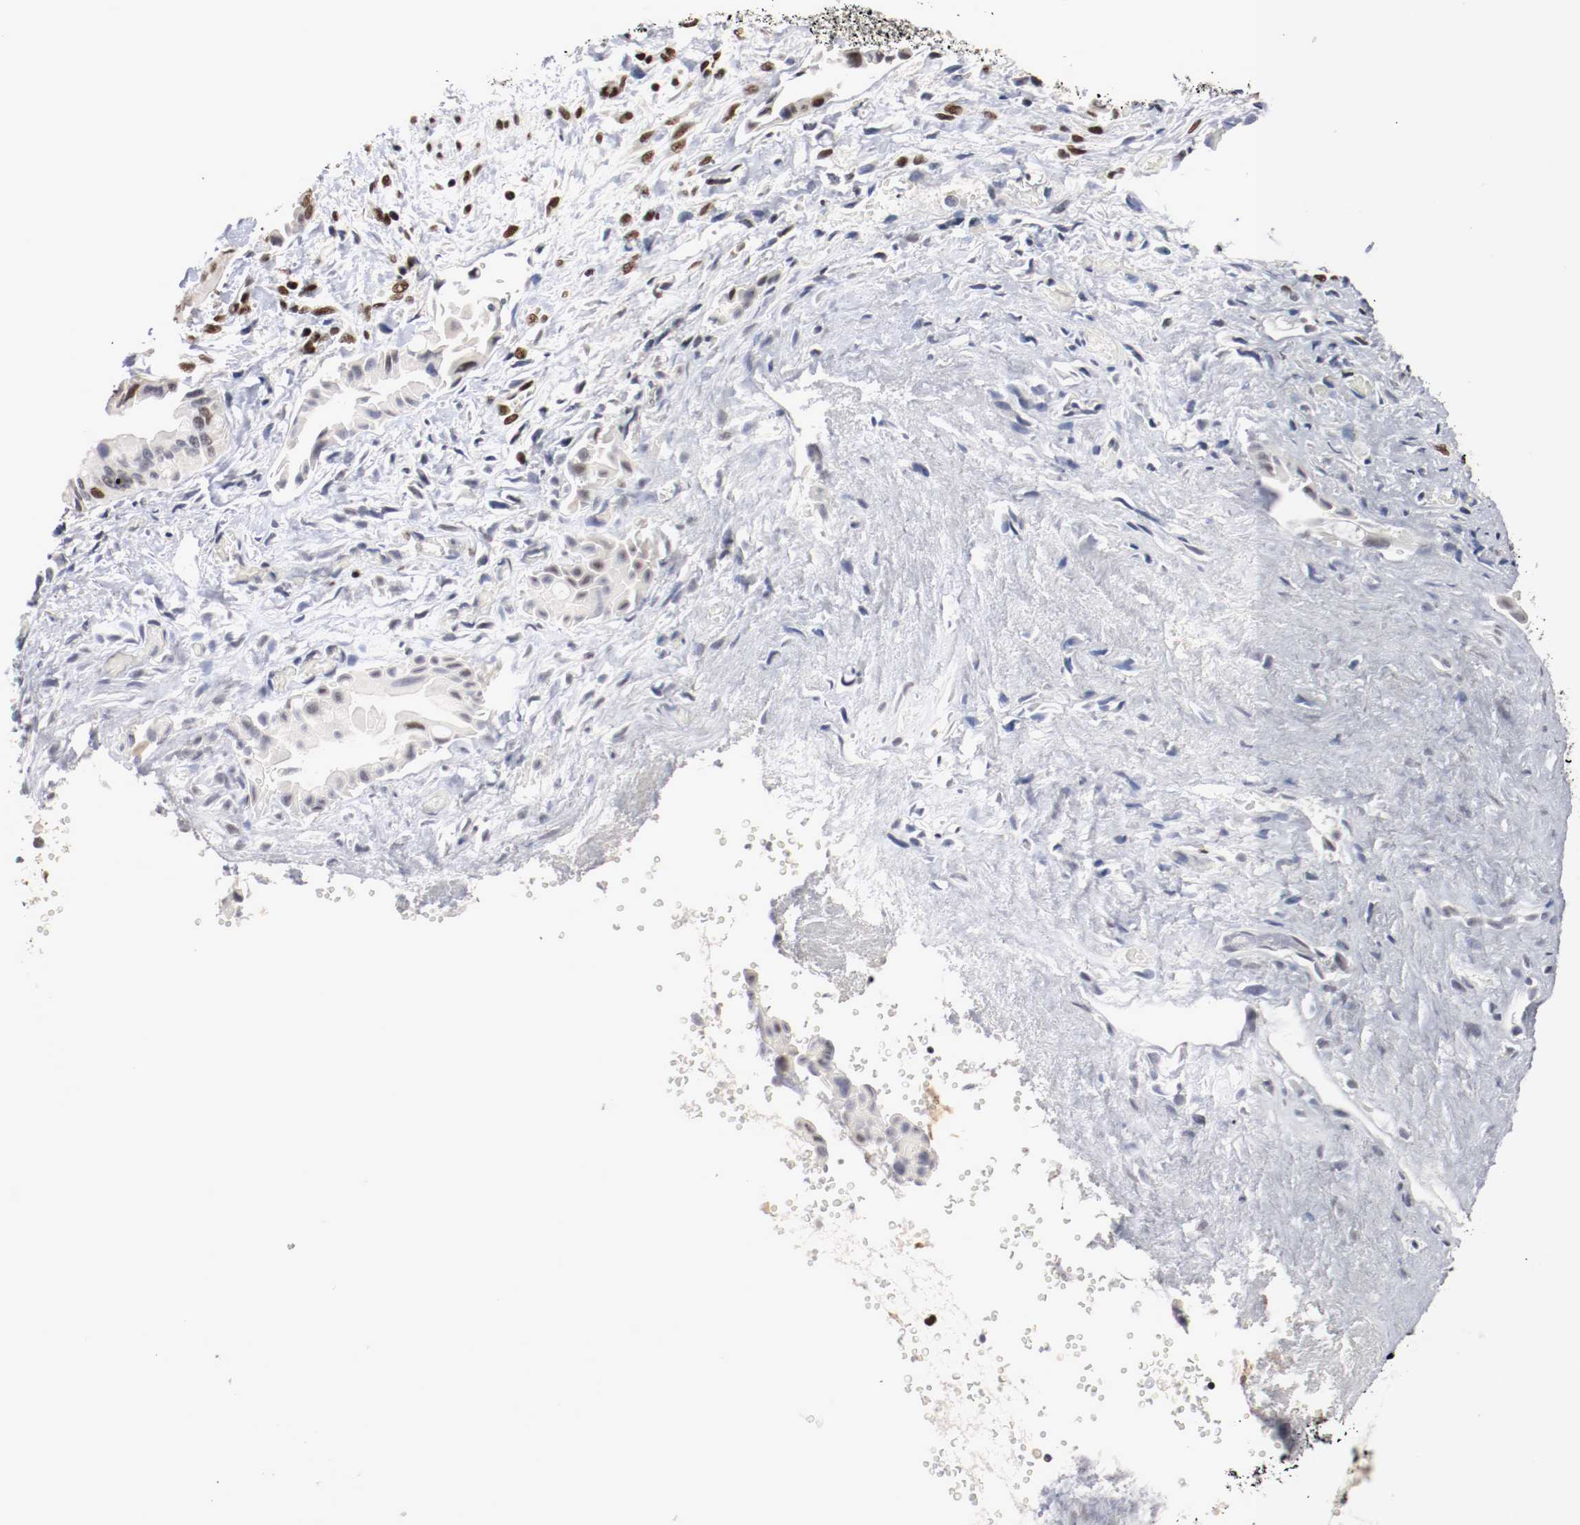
{"staining": {"intensity": "strong", "quantity": "<25%", "location": "nuclear"}, "tissue": "liver cancer", "cell_type": "Tumor cells", "image_type": "cancer", "snomed": [{"axis": "morphology", "description": "Cholangiocarcinoma"}, {"axis": "topography", "description": "Liver"}], "caption": "Immunohistochemical staining of liver cancer reveals strong nuclear protein staining in about <25% of tumor cells.", "gene": "MEF2D", "patient": {"sex": "male", "age": 58}}